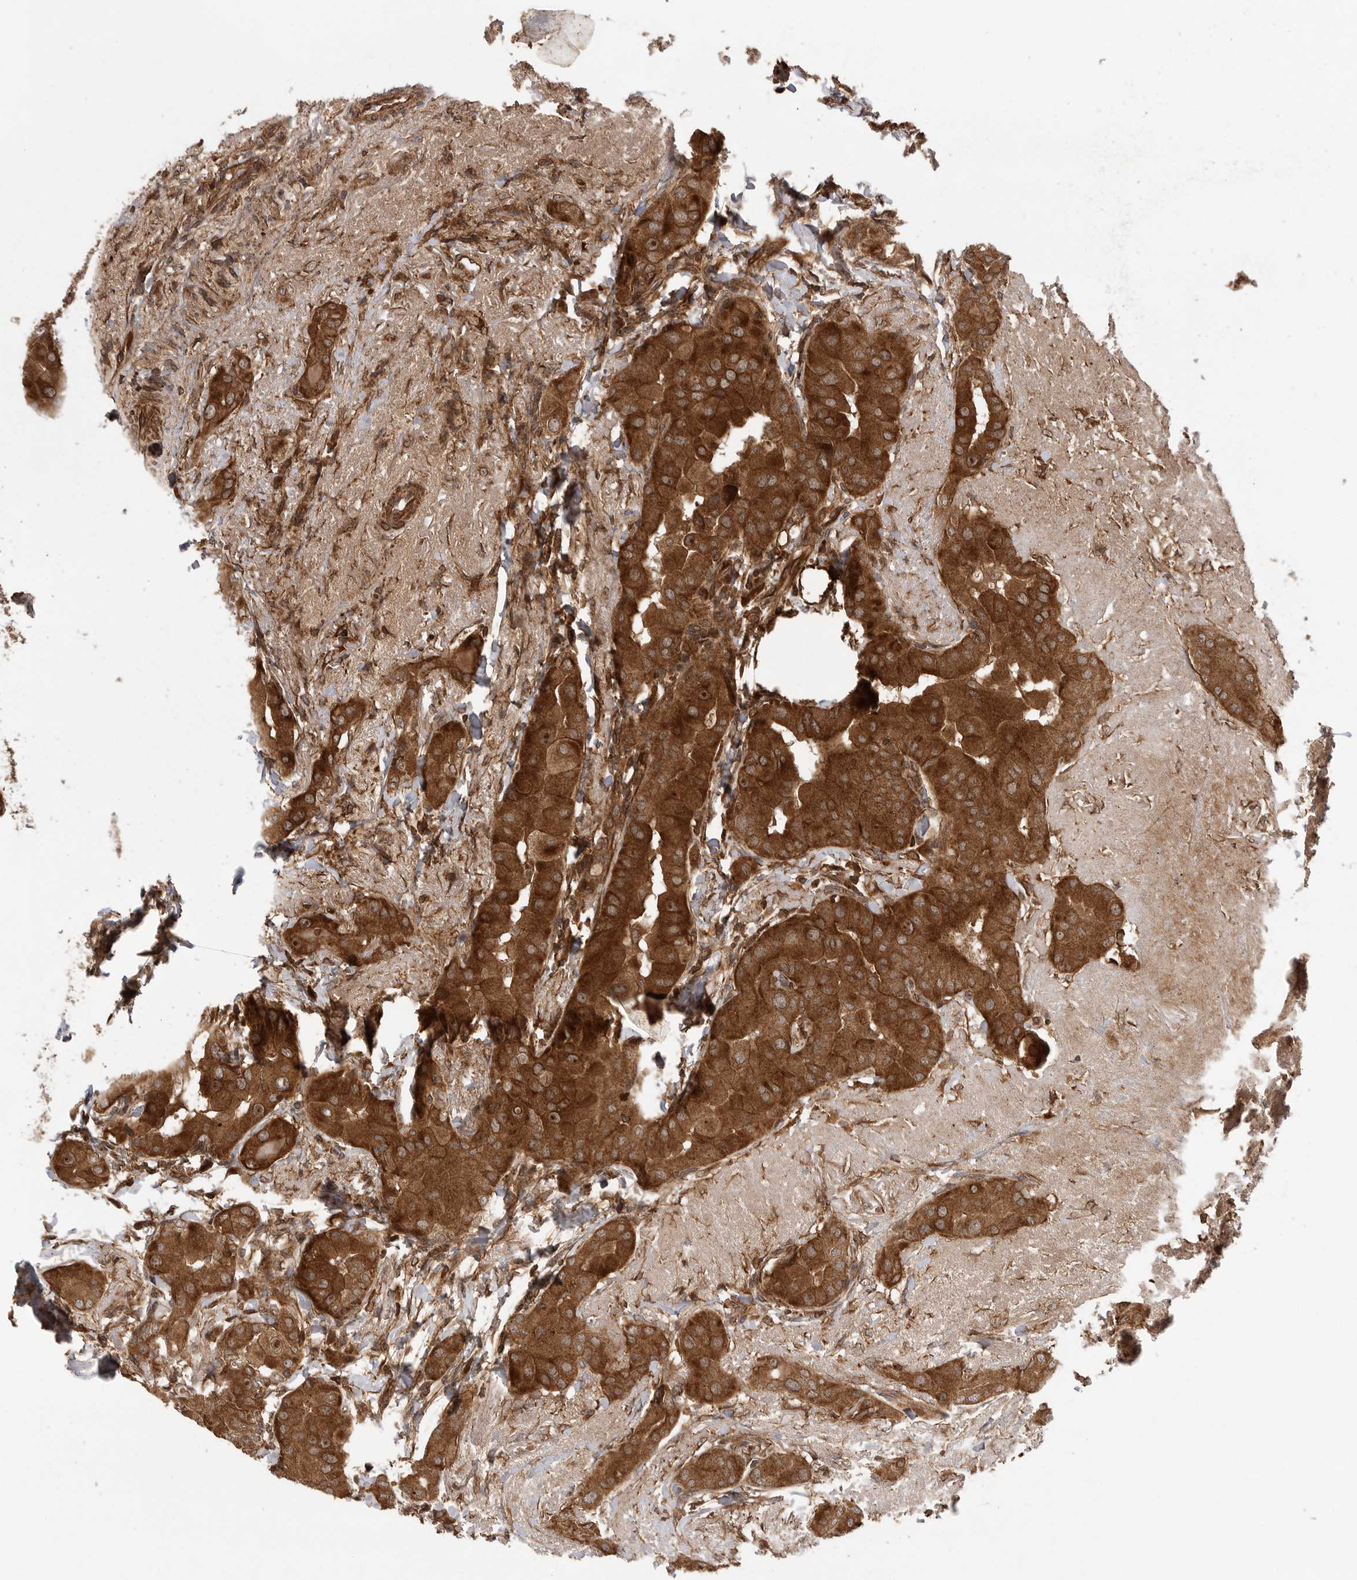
{"staining": {"intensity": "strong", "quantity": ">75%", "location": "cytoplasmic/membranous"}, "tissue": "thyroid cancer", "cell_type": "Tumor cells", "image_type": "cancer", "snomed": [{"axis": "morphology", "description": "Papillary adenocarcinoma, NOS"}, {"axis": "topography", "description": "Thyroid gland"}], "caption": "Immunohistochemistry of human thyroid cancer (papillary adenocarcinoma) demonstrates high levels of strong cytoplasmic/membranous positivity in about >75% of tumor cells. The protein of interest is stained brown, and the nuclei are stained in blue (DAB (3,3'-diaminobenzidine) IHC with brightfield microscopy, high magnification).", "gene": "PRDX4", "patient": {"sex": "male", "age": 33}}